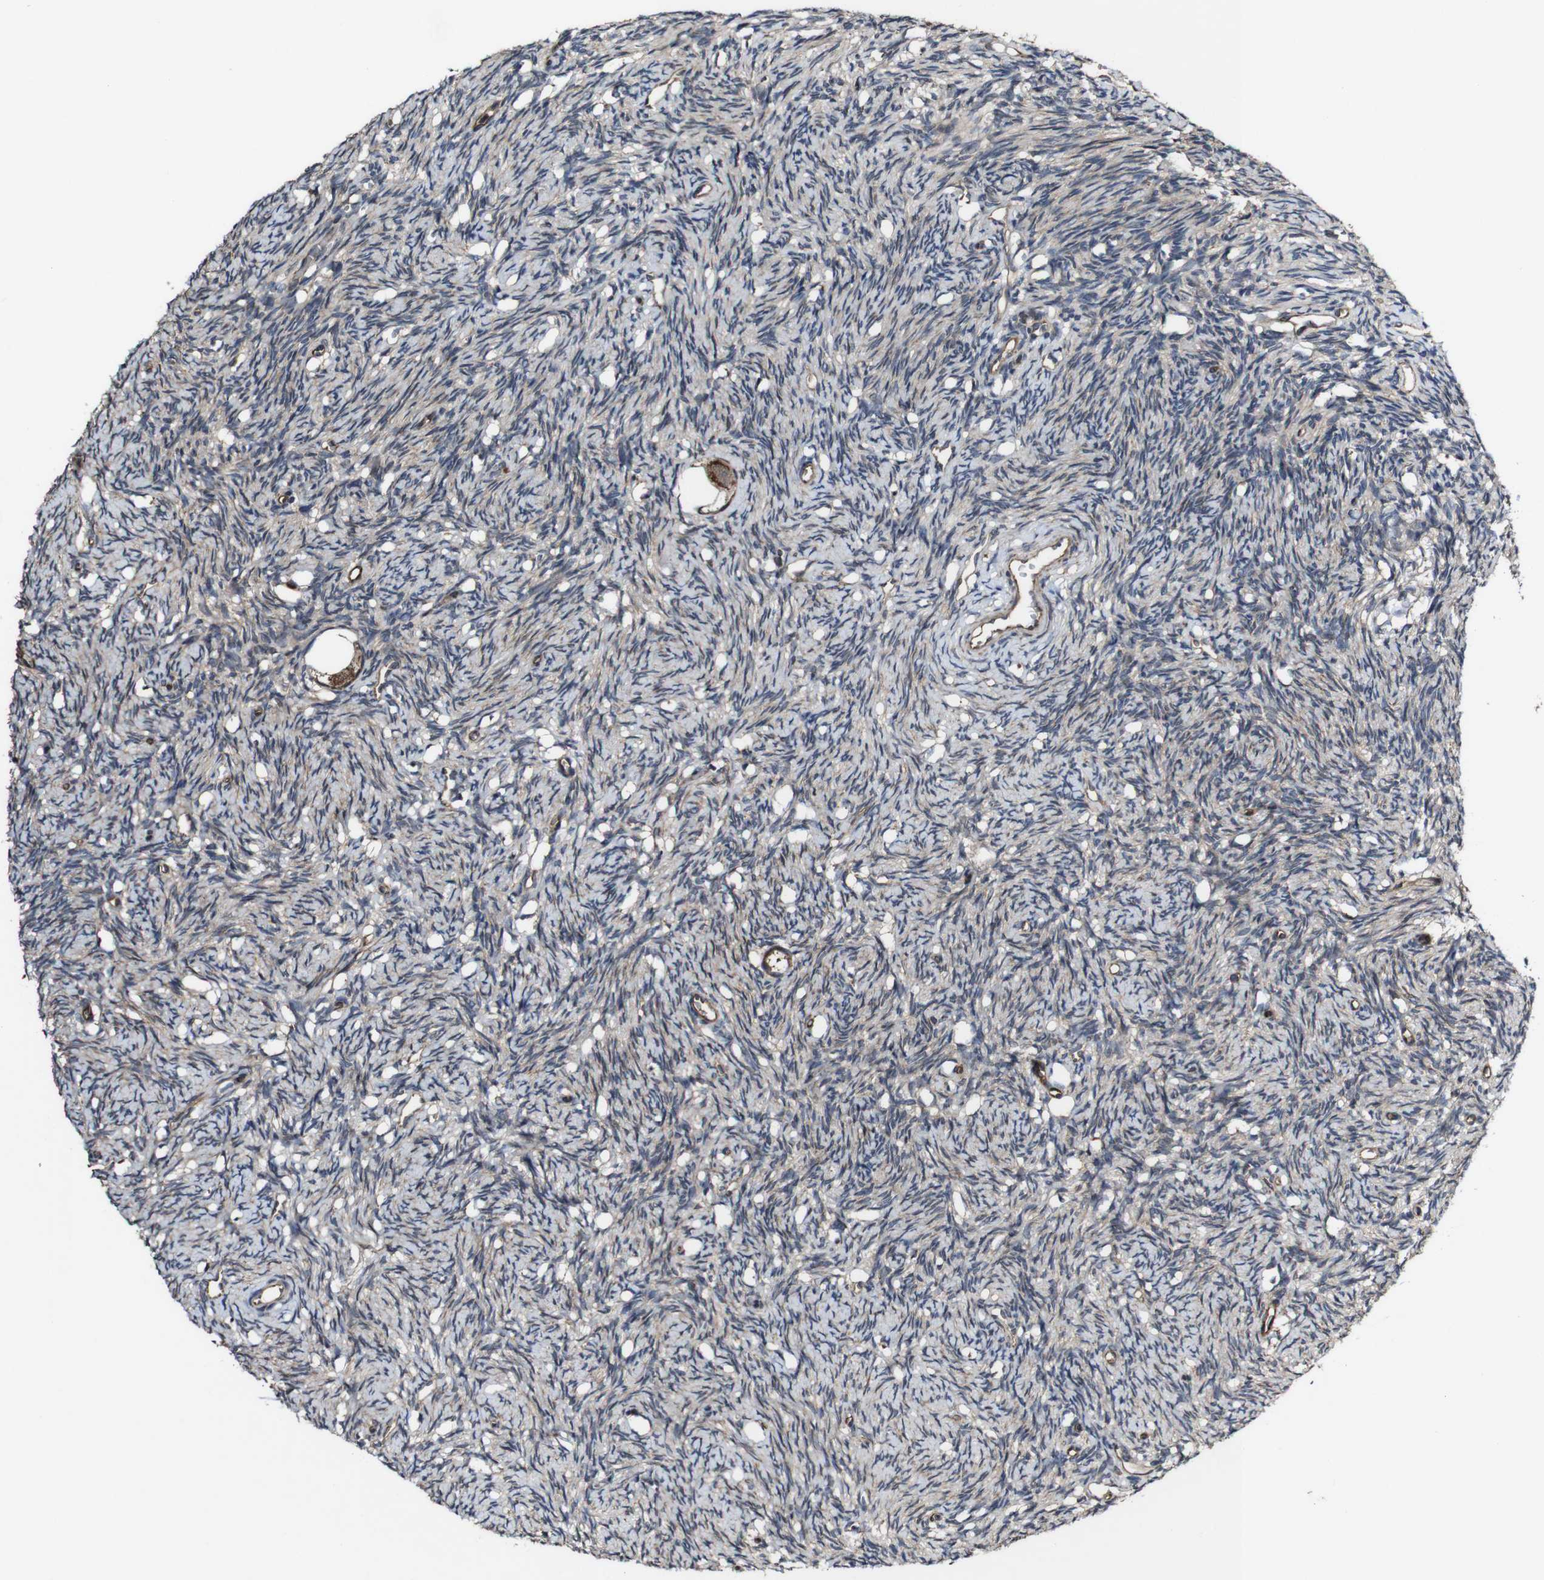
{"staining": {"intensity": "strong", "quantity": ">75%", "location": "cytoplasmic/membranous"}, "tissue": "ovary", "cell_type": "Follicle cells", "image_type": "normal", "snomed": [{"axis": "morphology", "description": "Normal tissue, NOS"}, {"axis": "topography", "description": "Ovary"}], "caption": "Protein staining displays strong cytoplasmic/membranous expression in about >75% of follicle cells in normal ovary.", "gene": "BTN3A3", "patient": {"sex": "female", "age": 33}}